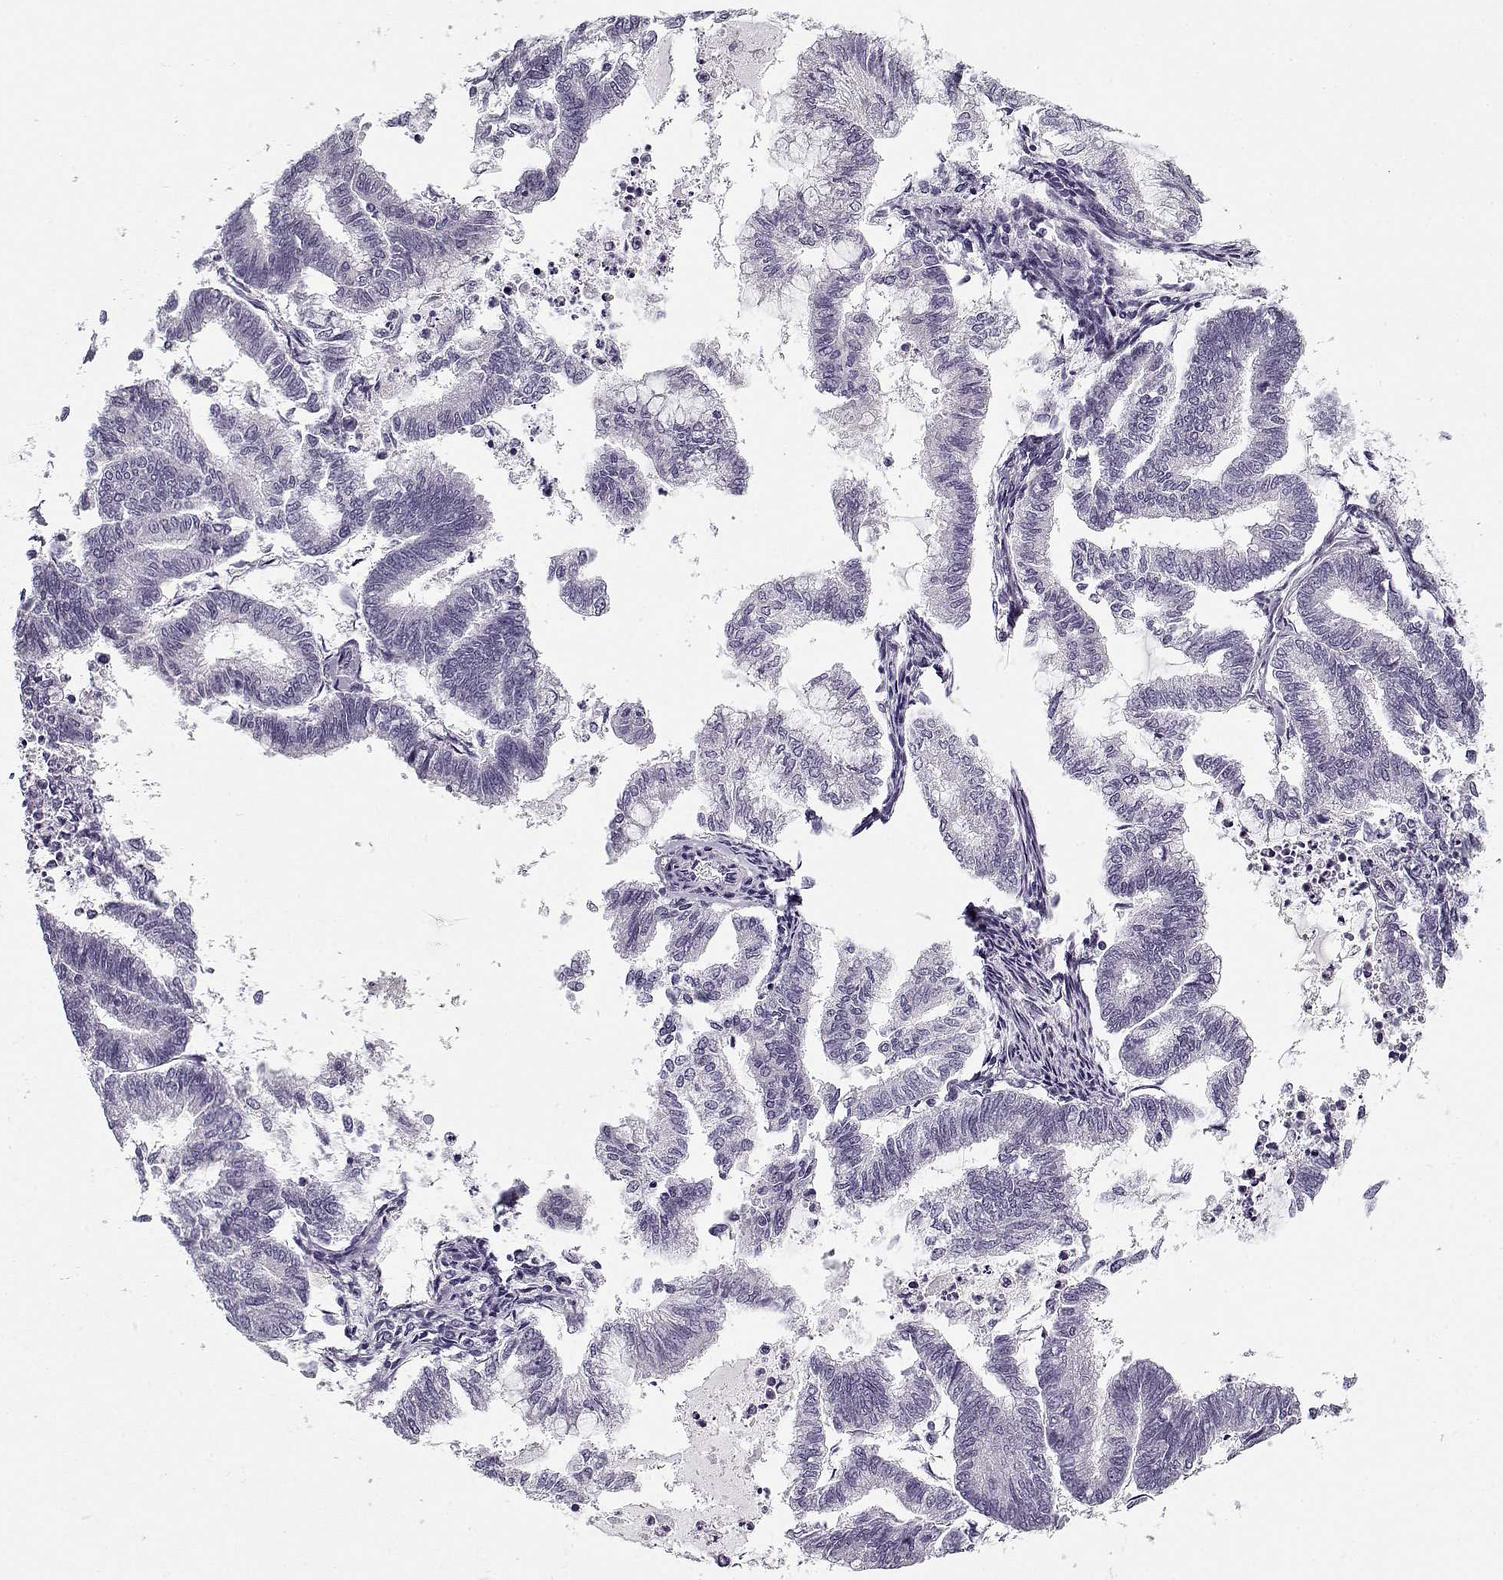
{"staining": {"intensity": "negative", "quantity": "none", "location": "none"}, "tissue": "endometrial cancer", "cell_type": "Tumor cells", "image_type": "cancer", "snomed": [{"axis": "morphology", "description": "Adenocarcinoma, NOS"}, {"axis": "topography", "description": "Endometrium"}], "caption": "This image is of endometrial cancer (adenocarcinoma) stained with immunohistochemistry to label a protein in brown with the nuclei are counter-stained blue. There is no staining in tumor cells. The staining is performed using DAB brown chromogen with nuclei counter-stained in using hematoxylin.", "gene": "CCDC136", "patient": {"sex": "female", "age": 79}}